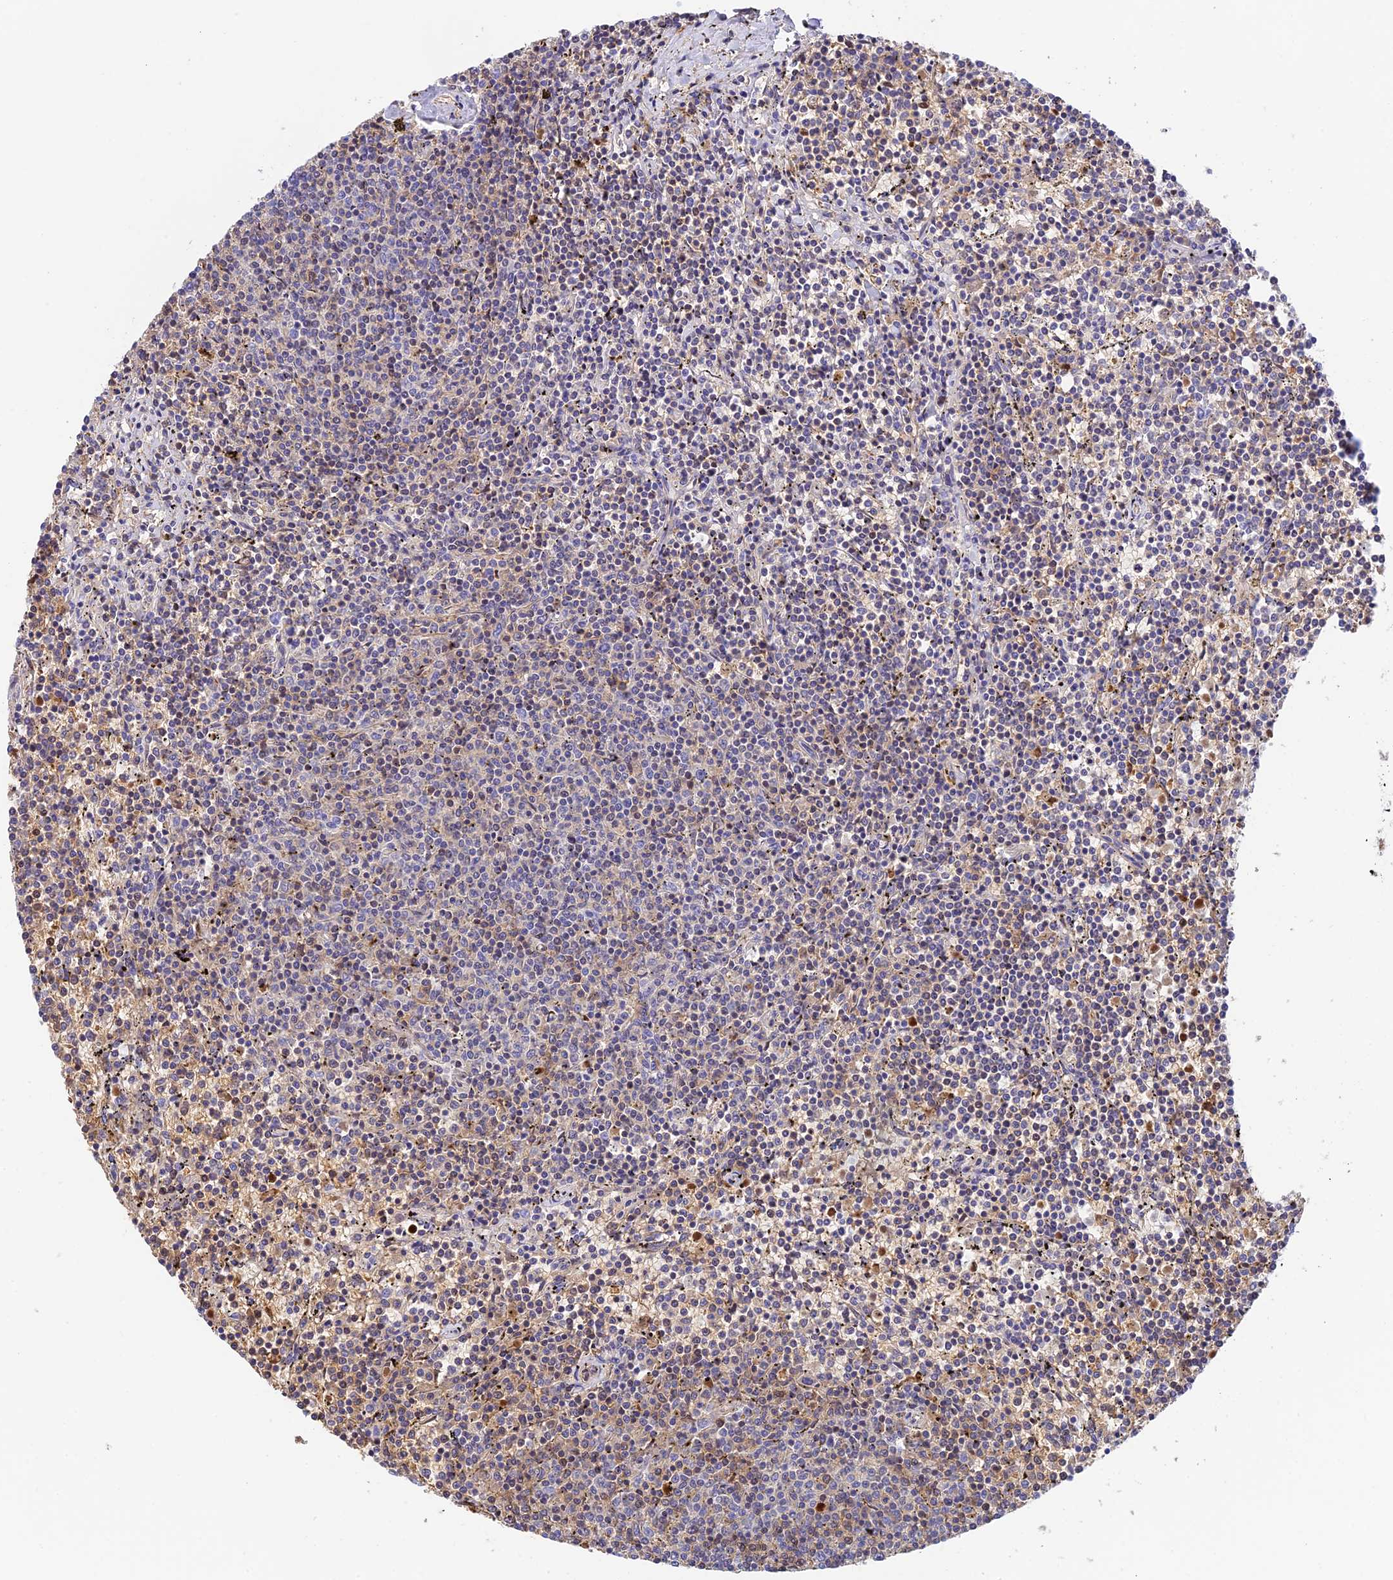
{"staining": {"intensity": "negative", "quantity": "none", "location": "none"}, "tissue": "lymphoma", "cell_type": "Tumor cells", "image_type": "cancer", "snomed": [{"axis": "morphology", "description": "Malignant lymphoma, non-Hodgkin's type, Low grade"}, {"axis": "topography", "description": "Spleen"}], "caption": "The histopathology image exhibits no staining of tumor cells in low-grade malignant lymphoma, non-Hodgkin's type.", "gene": "HDHD2", "patient": {"sex": "female", "age": 50}}